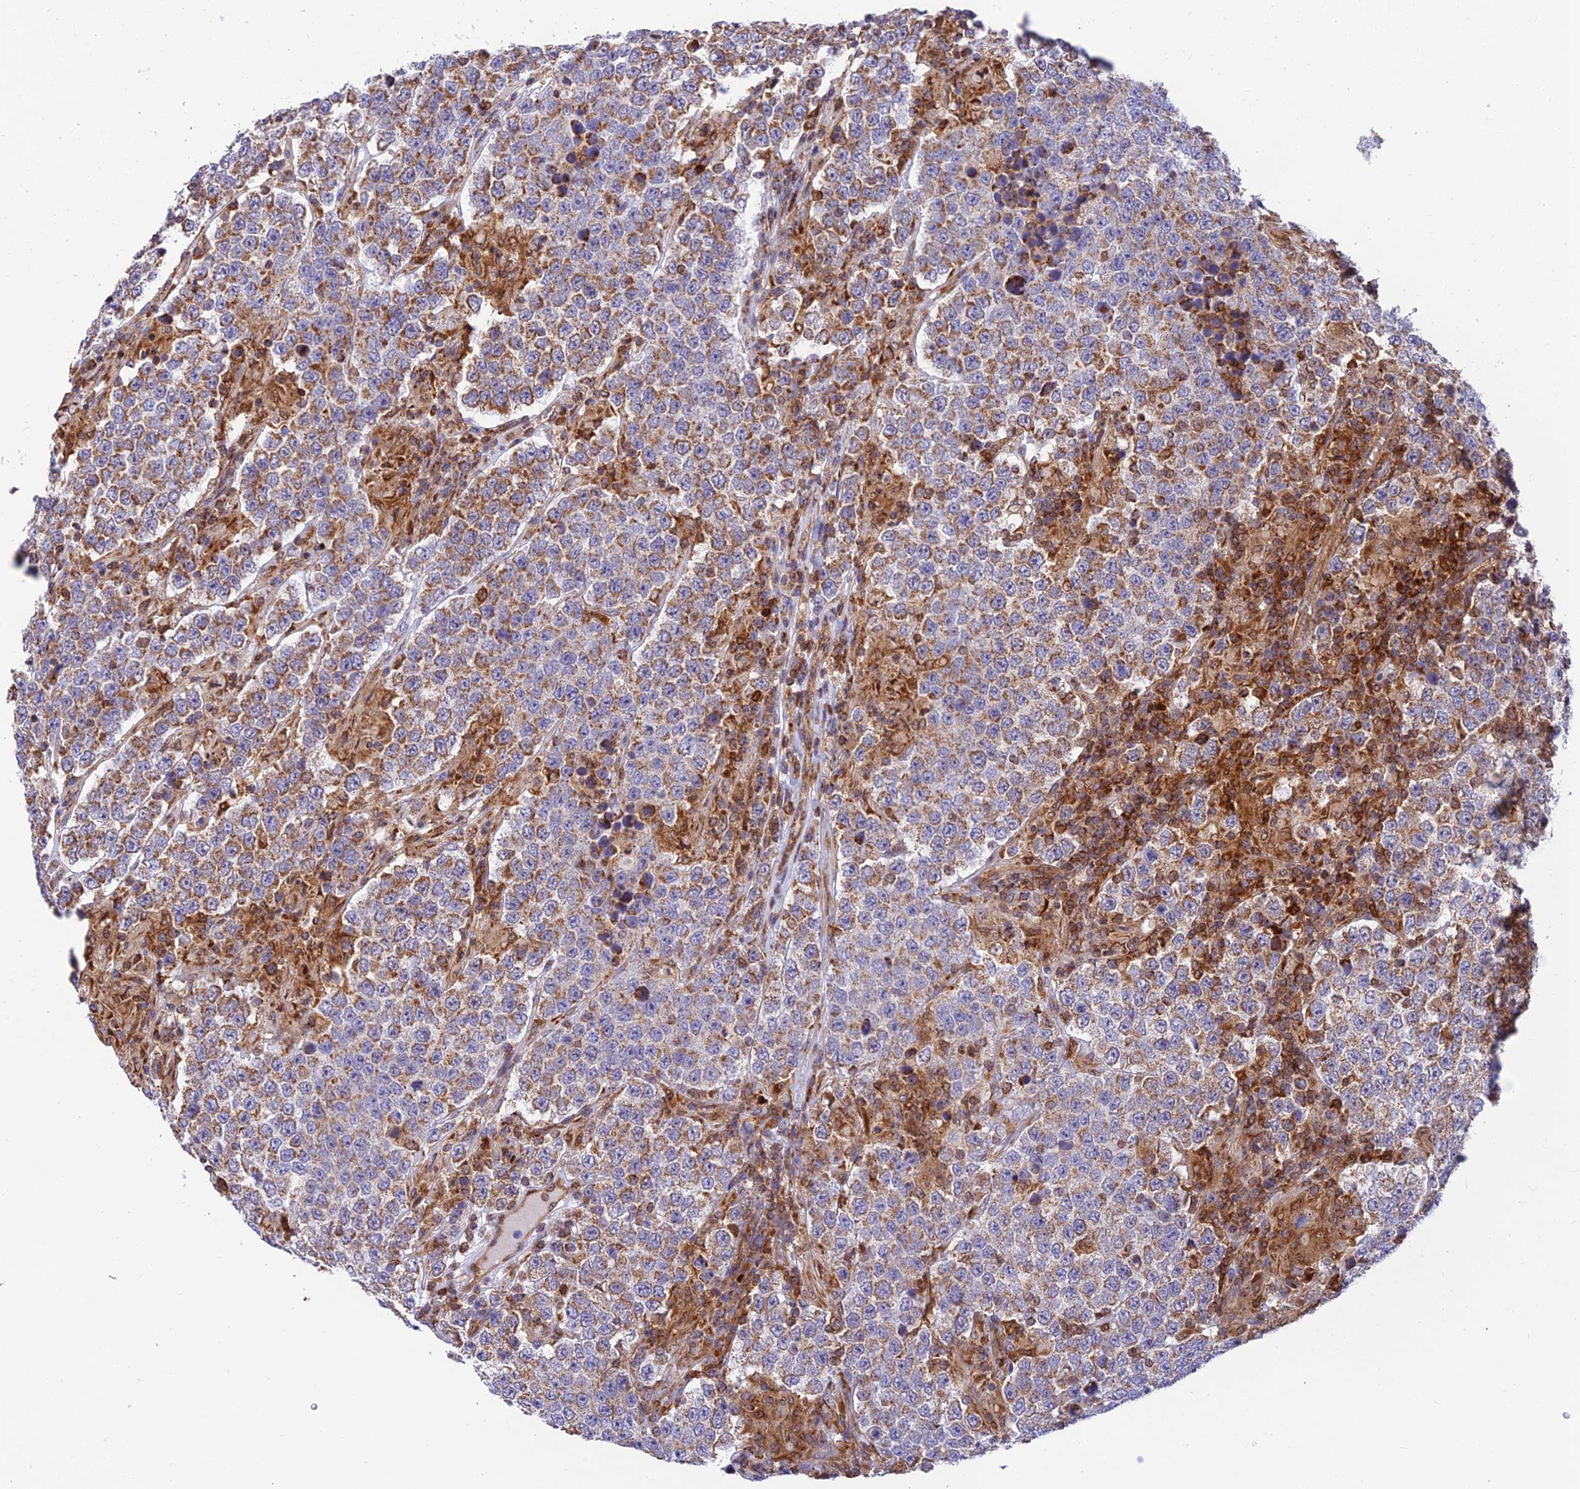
{"staining": {"intensity": "moderate", "quantity": "25%-75%", "location": "cytoplasmic/membranous"}, "tissue": "testis cancer", "cell_type": "Tumor cells", "image_type": "cancer", "snomed": [{"axis": "morphology", "description": "Normal tissue, NOS"}, {"axis": "morphology", "description": "Urothelial carcinoma, High grade"}, {"axis": "morphology", "description": "Seminoma, NOS"}, {"axis": "morphology", "description": "Carcinoma, Embryonal, NOS"}, {"axis": "topography", "description": "Urinary bladder"}, {"axis": "topography", "description": "Testis"}], "caption": "DAB immunohistochemical staining of testis high-grade urothelial carcinoma displays moderate cytoplasmic/membranous protein positivity in approximately 25%-75% of tumor cells.", "gene": "LYSMD2", "patient": {"sex": "male", "age": 41}}